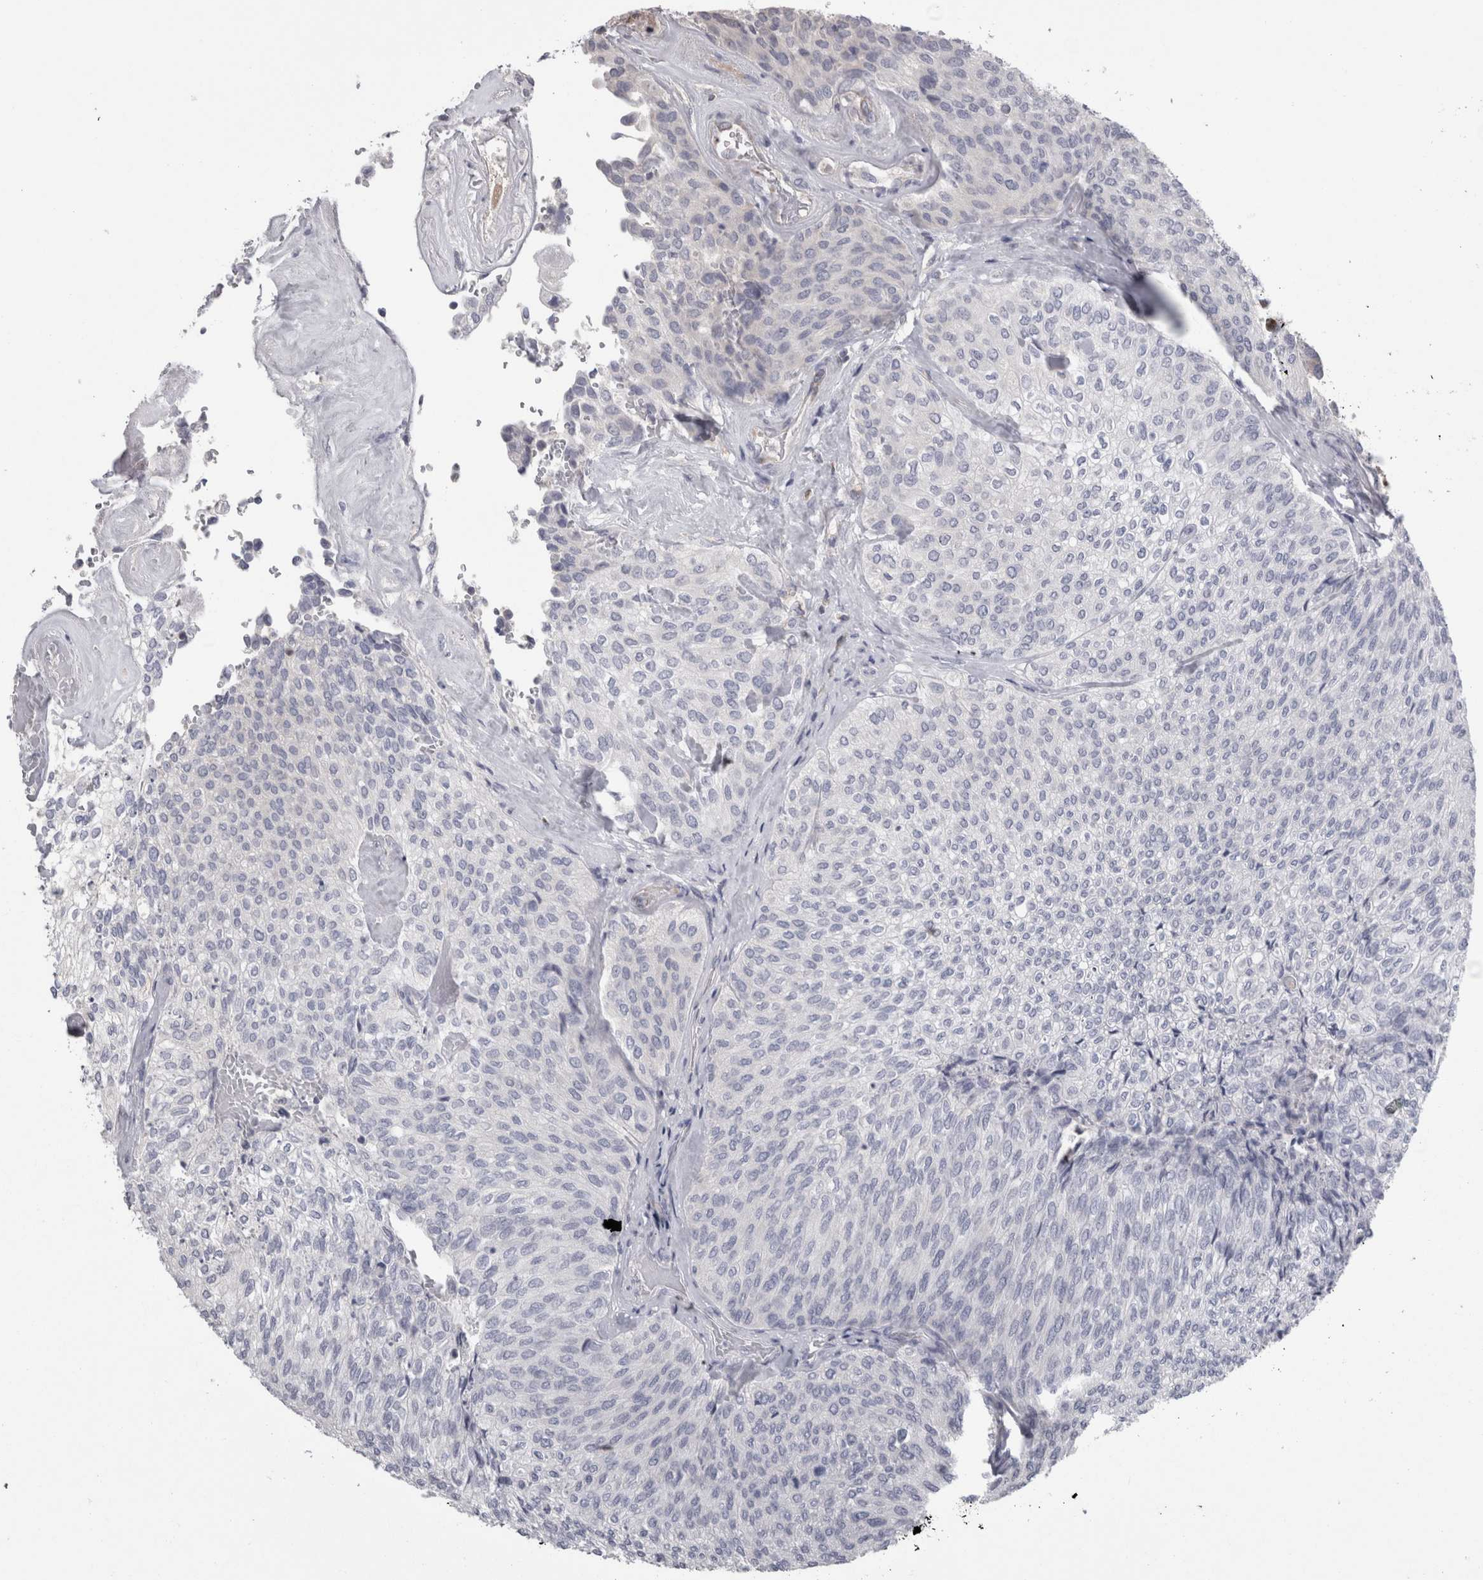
{"staining": {"intensity": "negative", "quantity": "none", "location": "none"}, "tissue": "urothelial cancer", "cell_type": "Tumor cells", "image_type": "cancer", "snomed": [{"axis": "morphology", "description": "Urothelial carcinoma, Low grade"}, {"axis": "topography", "description": "Urinary bladder"}], "caption": "Tumor cells are negative for brown protein staining in urothelial carcinoma (low-grade). (DAB immunohistochemistry (IHC) visualized using brightfield microscopy, high magnification).", "gene": "TCAP", "patient": {"sex": "female", "age": 79}}